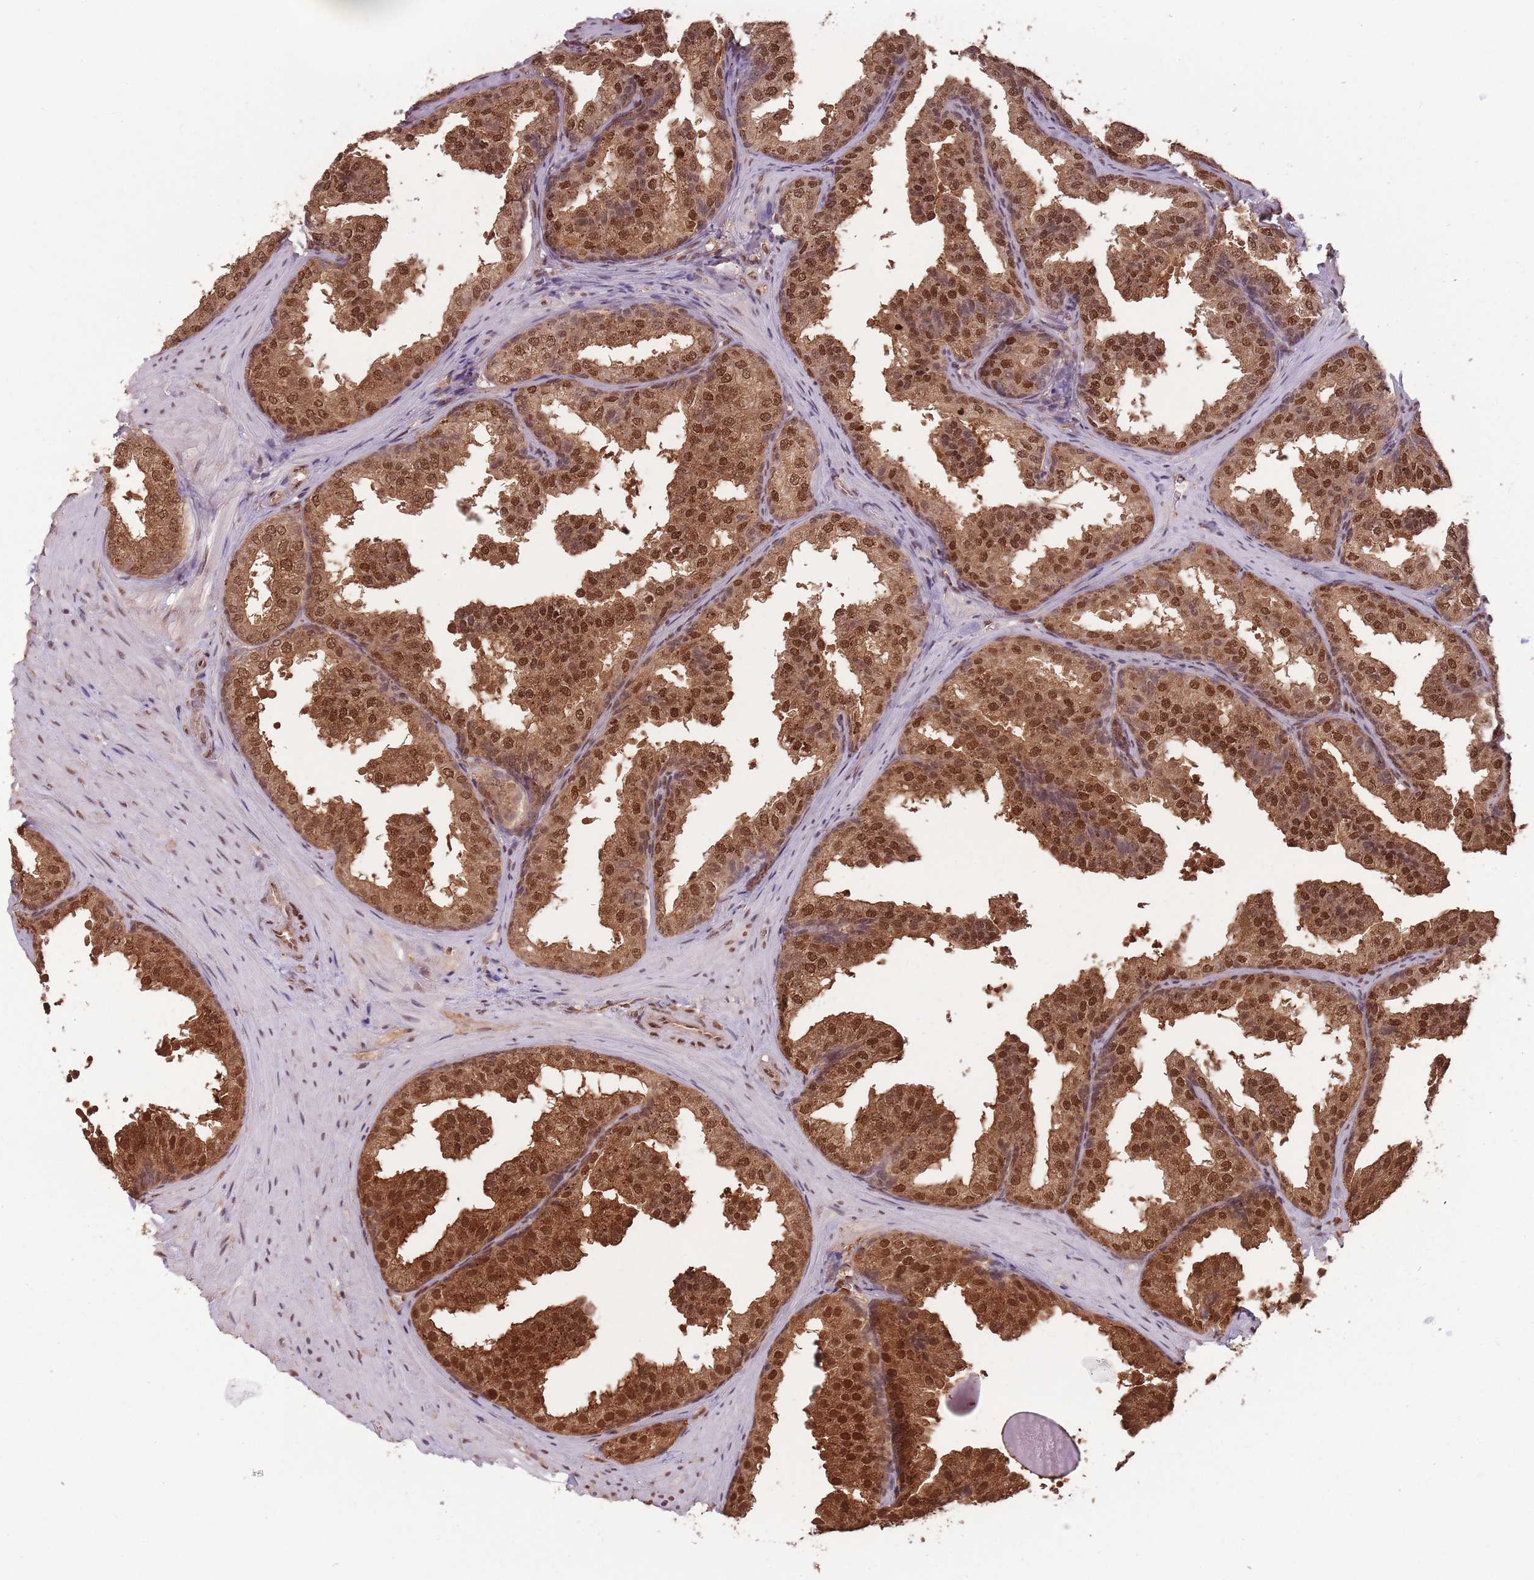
{"staining": {"intensity": "strong", "quantity": ">75%", "location": "cytoplasmic/membranous,nuclear"}, "tissue": "prostate", "cell_type": "Glandular cells", "image_type": "normal", "snomed": [{"axis": "morphology", "description": "Normal tissue, NOS"}, {"axis": "topography", "description": "Prostate"}], "caption": "Immunohistochemistry histopathology image of normal prostate: human prostate stained using immunohistochemistry (IHC) shows high levels of strong protein expression localized specifically in the cytoplasmic/membranous,nuclear of glandular cells, appearing as a cytoplasmic/membranous,nuclear brown color.", "gene": "RPS27A", "patient": {"sex": "male", "age": 37}}